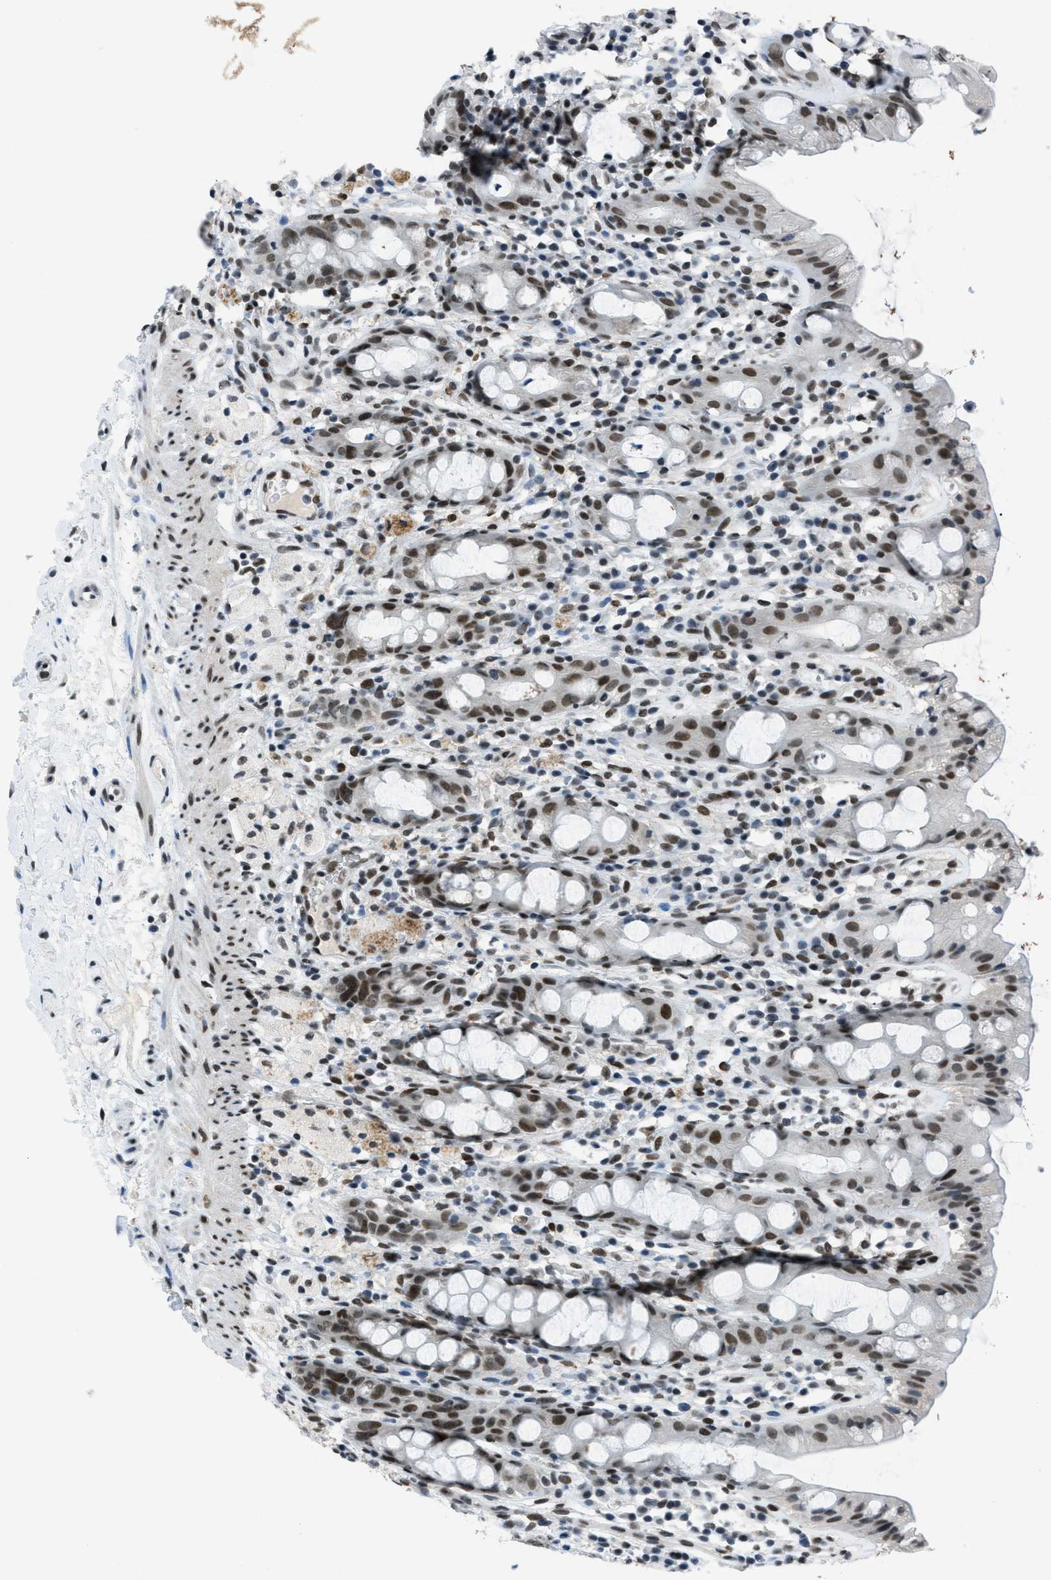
{"staining": {"intensity": "moderate", "quantity": "25%-75%", "location": "nuclear"}, "tissue": "rectum", "cell_type": "Glandular cells", "image_type": "normal", "snomed": [{"axis": "morphology", "description": "Normal tissue, NOS"}, {"axis": "topography", "description": "Rectum"}], "caption": "The histopathology image demonstrates immunohistochemical staining of benign rectum. There is moderate nuclear staining is appreciated in about 25%-75% of glandular cells. Nuclei are stained in blue.", "gene": "GATAD2B", "patient": {"sex": "male", "age": 44}}